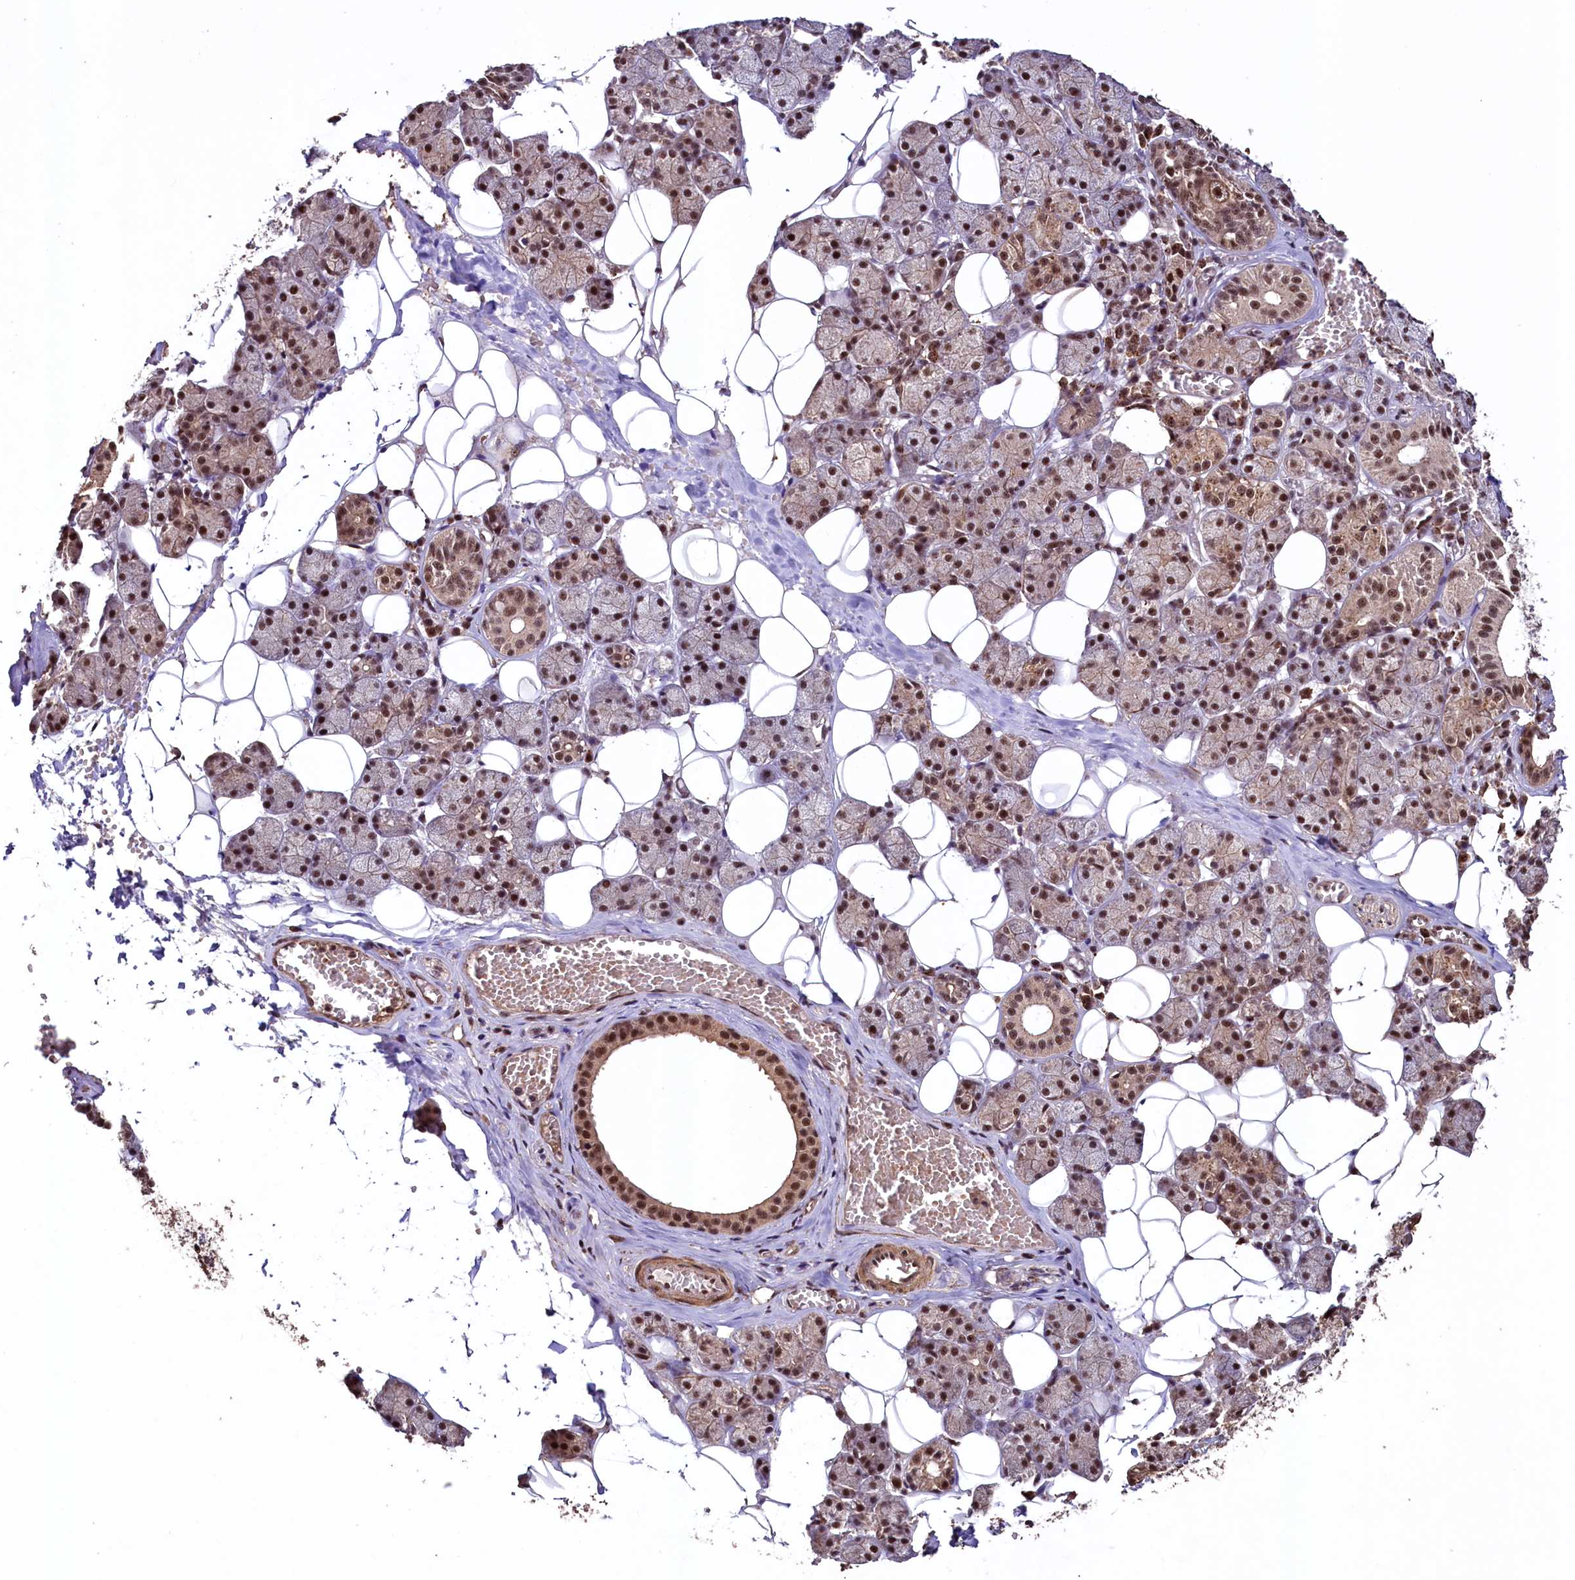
{"staining": {"intensity": "strong", "quantity": ">75%", "location": "nuclear"}, "tissue": "salivary gland", "cell_type": "Glandular cells", "image_type": "normal", "snomed": [{"axis": "morphology", "description": "Normal tissue, NOS"}, {"axis": "topography", "description": "Salivary gland"}], "caption": "About >75% of glandular cells in benign human salivary gland display strong nuclear protein expression as visualized by brown immunohistochemical staining.", "gene": "SFSWAP", "patient": {"sex": "female", "age": 33}}